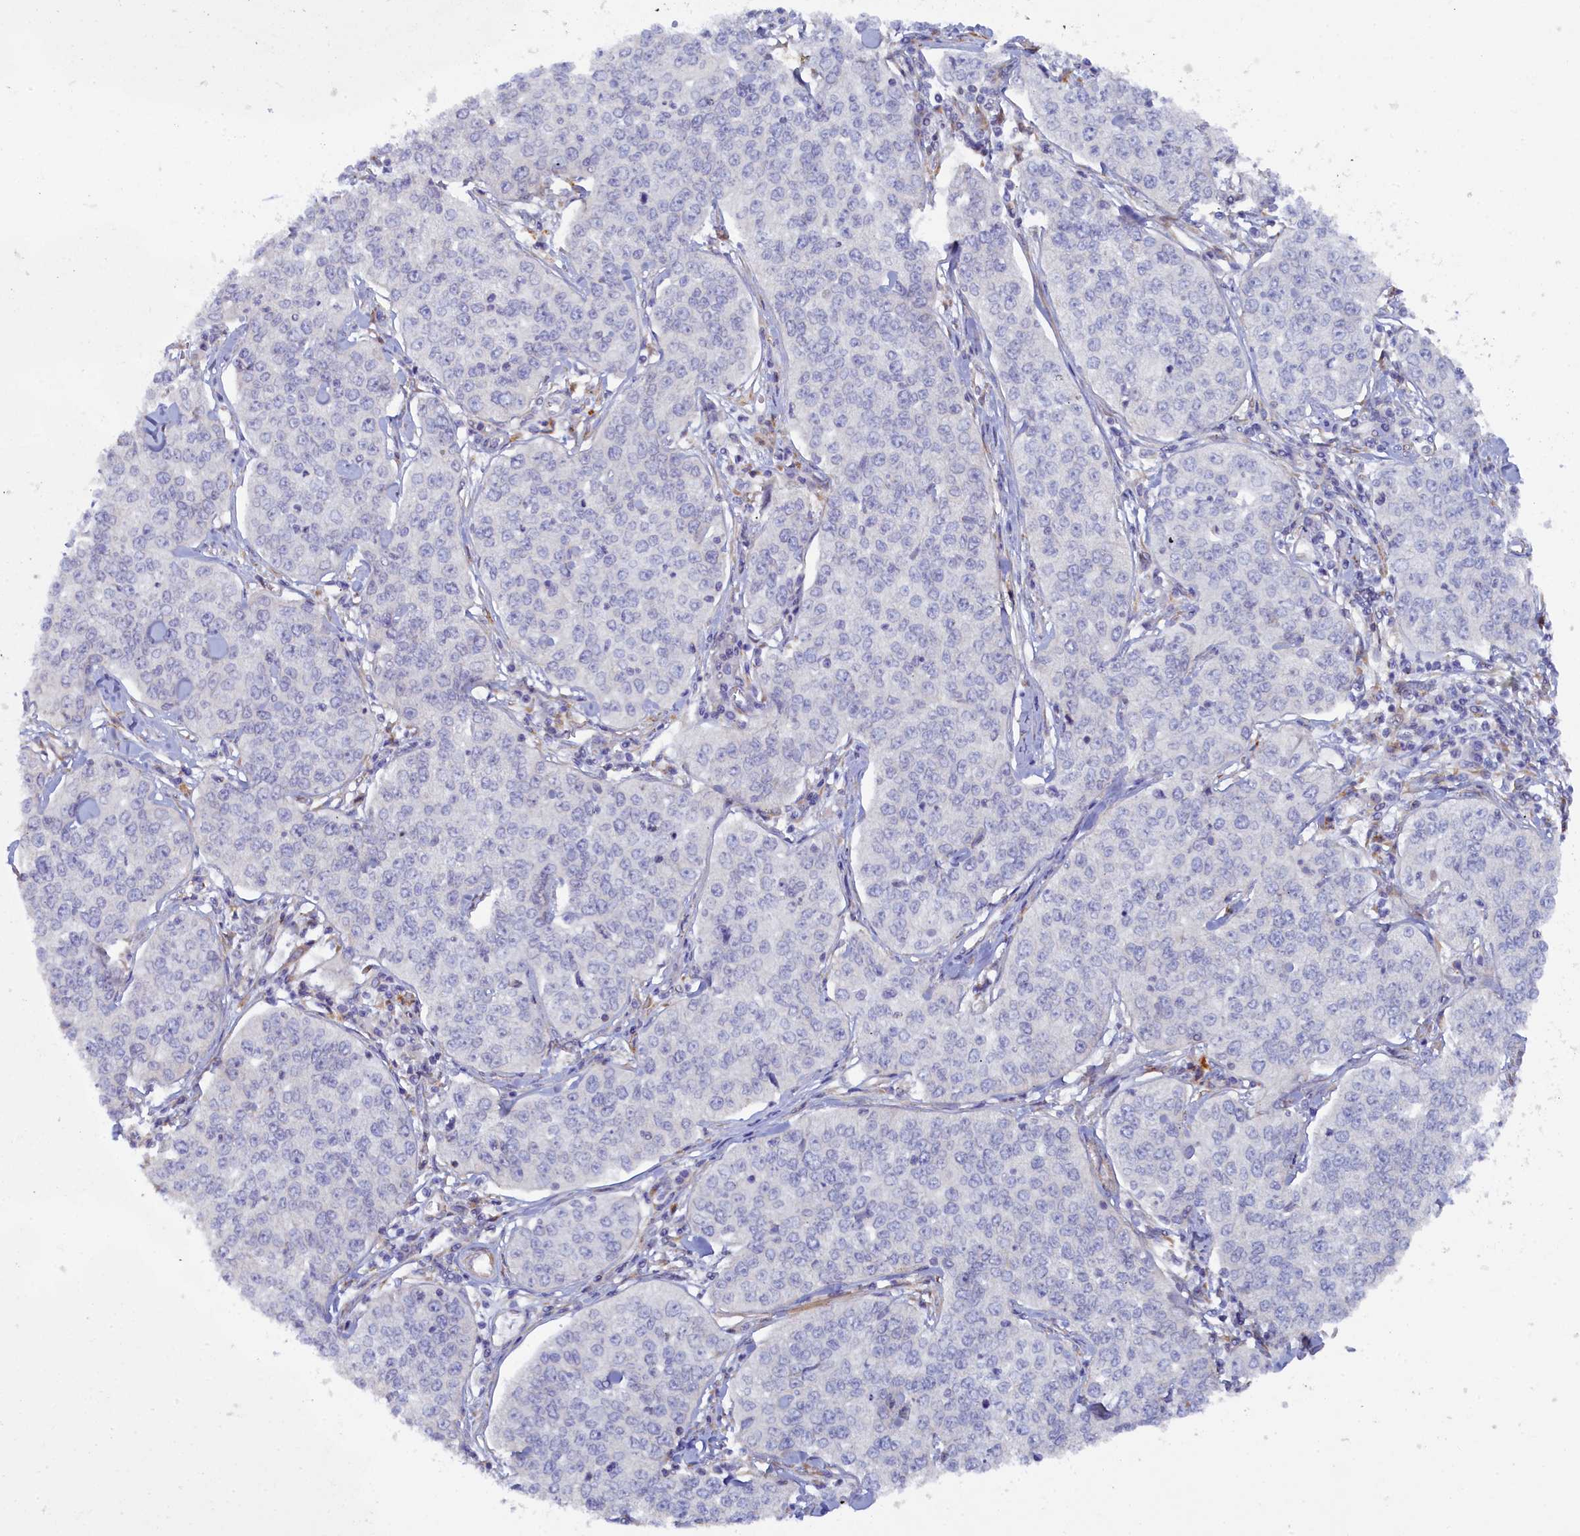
{"staining": {"intensity": "negative", "quantity": "none", "location": "none"}, "tissue": "cervical cancer", "cell_type": "Tumor cells", "image_type": "cancer", "snomed": [{"axis": "morphology", "description": "Squamous cell carcinoma, NOS"}, {"axis": "topography", "description": "Cervix"}], "caption": "High magnification brightfield microscopy of cervical cancer (squamous cell carcinoma) stained with DAB (3,3'-diaminobenzidine) (brown) and counterstained with hematoxylin (blue): tumor cells show no significant positivity.", "gene": "POGLUT3", "patient": {"sex": "female", "age": 35}}